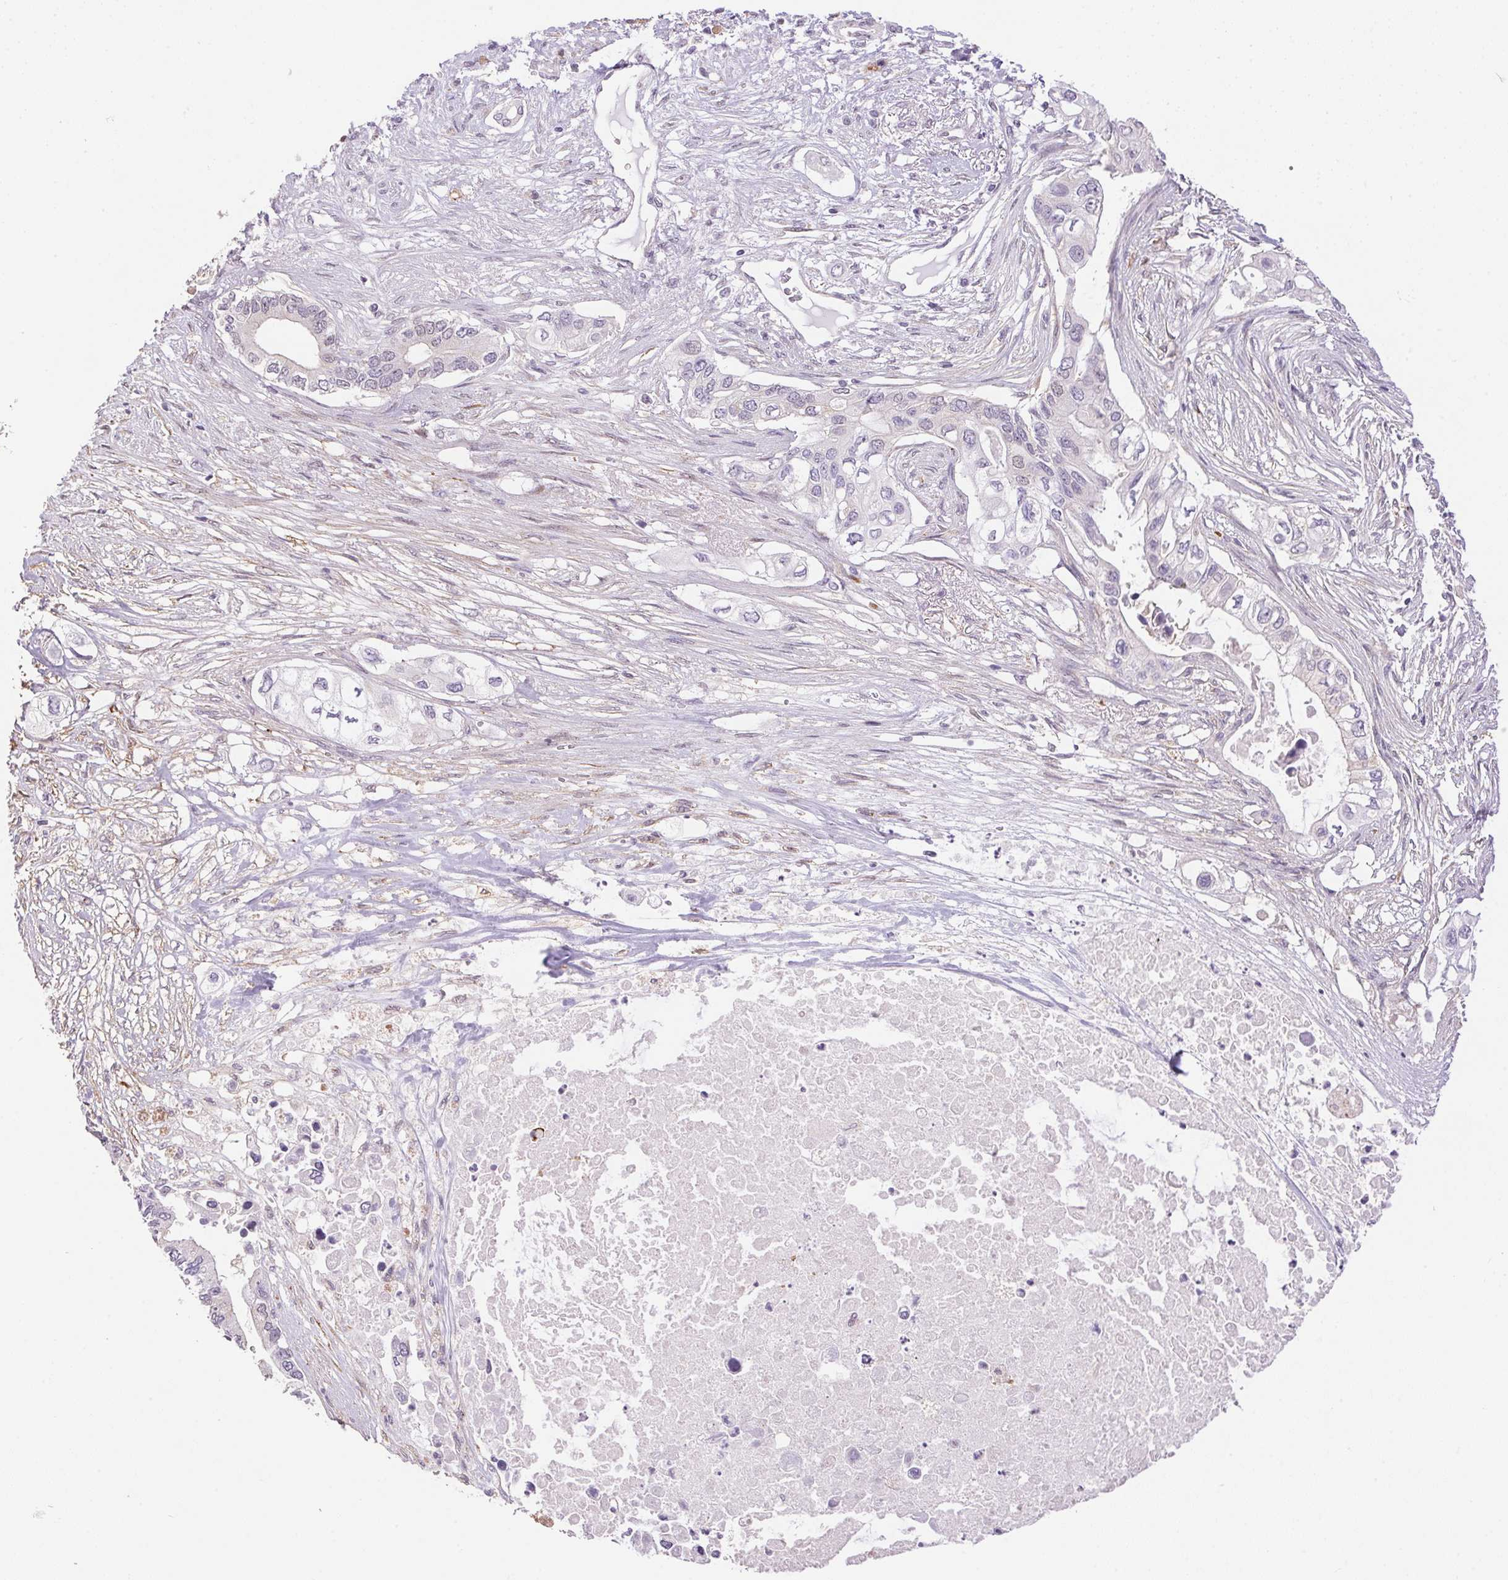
{"staining": {"intensity": "negative", "quantity": "none", "location": "none"}, "tissue": "pancreatic cancer", "cell_type": "Tumor cells", "image_type": "cancer", "snomed": [{"axis": "morphology", "description": "Adenocarcinoma, NOS"}, {"axis": "topography", "description": "Pancreas"}], "caption": "A photomicrograph of pancreatic cancer (adenocarcinoma) stained for a protein shows no brown staining in tumor cells. (DAB (3,3'-diaminobenzidine) IHC visualized using brightfield microscopy, high magnification).", "gene": "GYG2", "patient": {"sex": "female", "age": 63}}